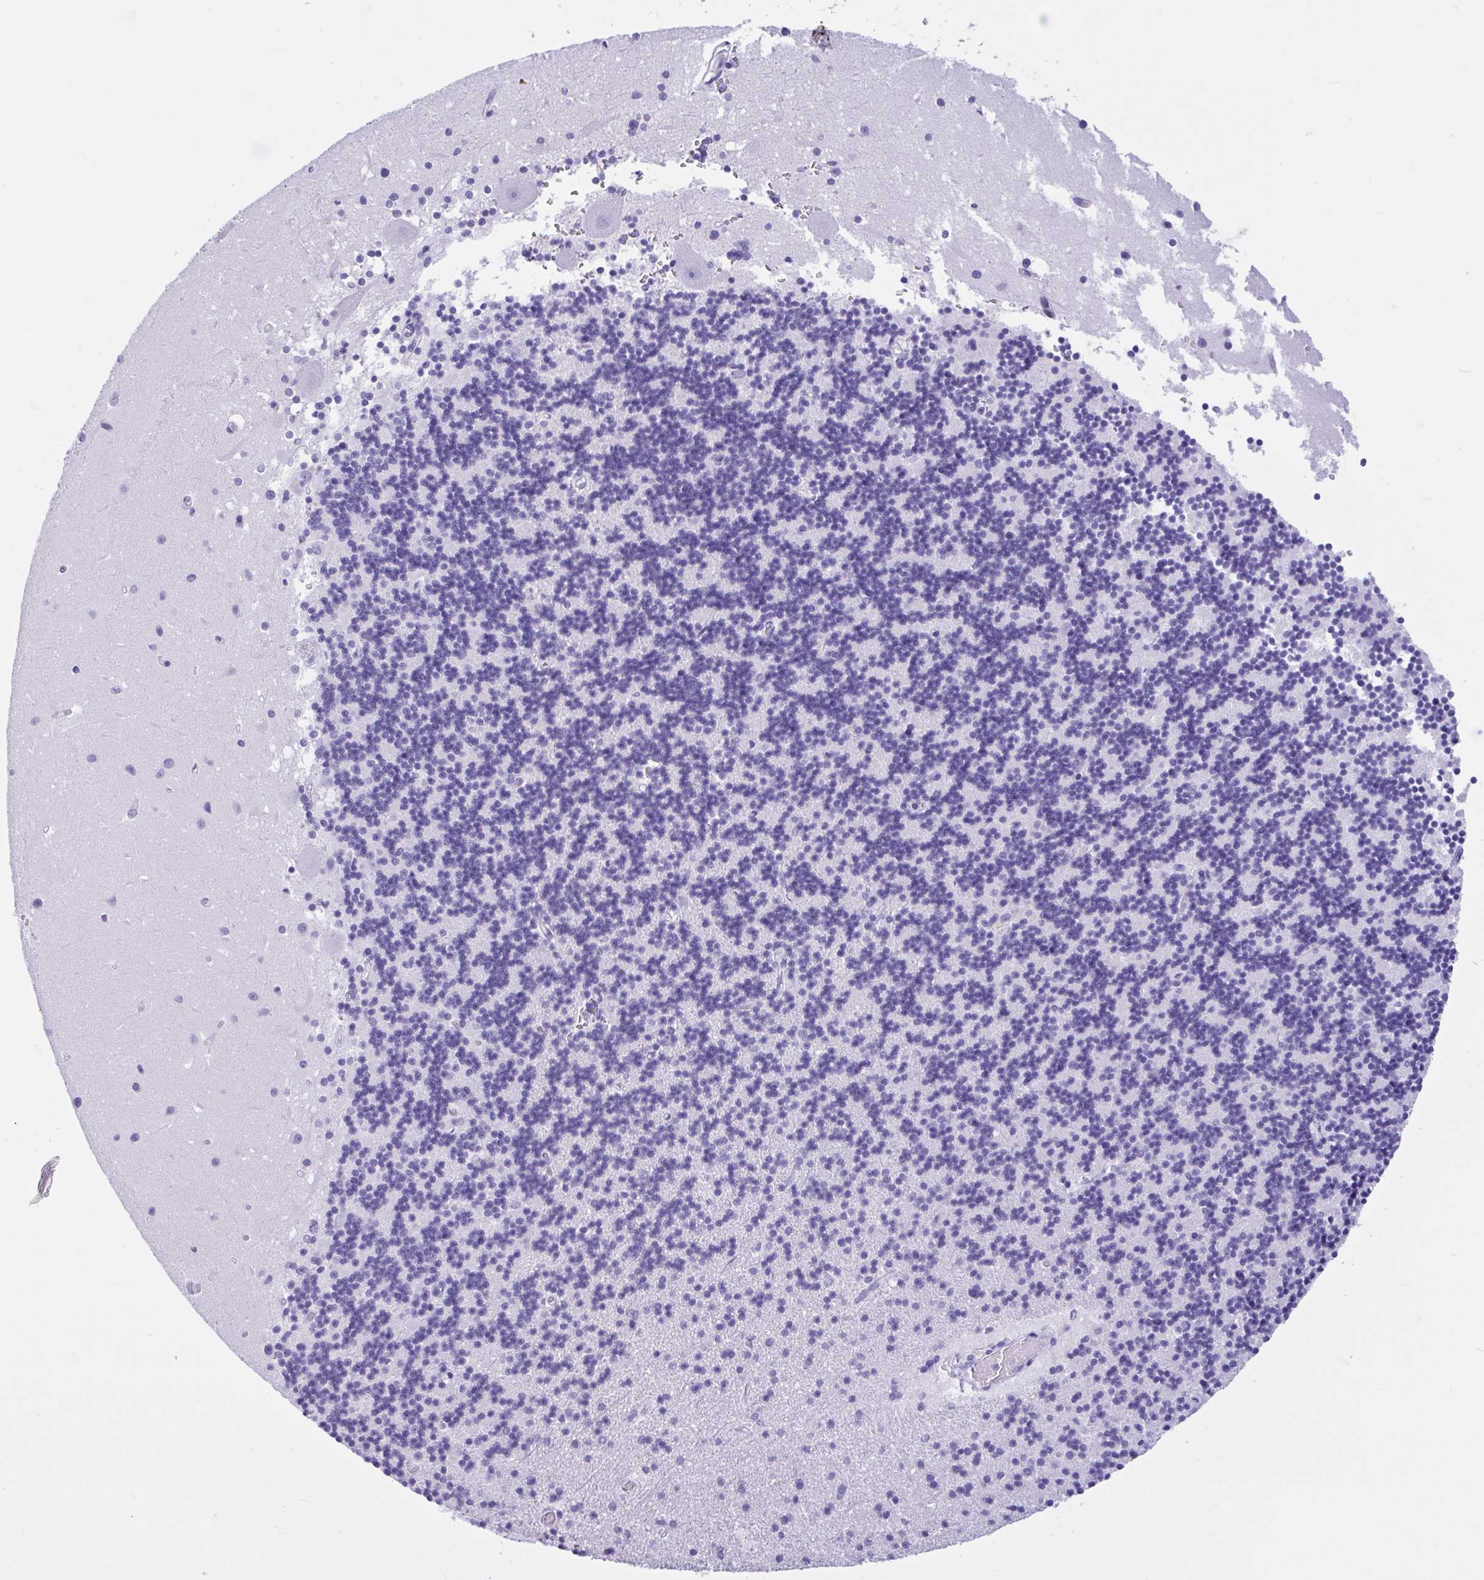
{"staining": {"intensity": "negative", "quantity": "none", "location": "none"}, "tissue": "cerebellum", "cell_type": "Cells in granular layer", "image_type": "normal", "snomed": [{"axis": "morphology", "description": "Normal tissue, NOS"}, {"axis": "topography", "description": "Cerebellum"}], "caption": "Immunohistochemistry (IHC) micrograph of benign cerebellum: cerebellum stained with DAB (3,3'-diaminobenzidine) shows no significant protein expression in cells in granular layer. (Immunohistochemistry, brightfield microscopy, high magnification).", "gene": "IAPP", "patient": {"sex": "male", "age": 54}}